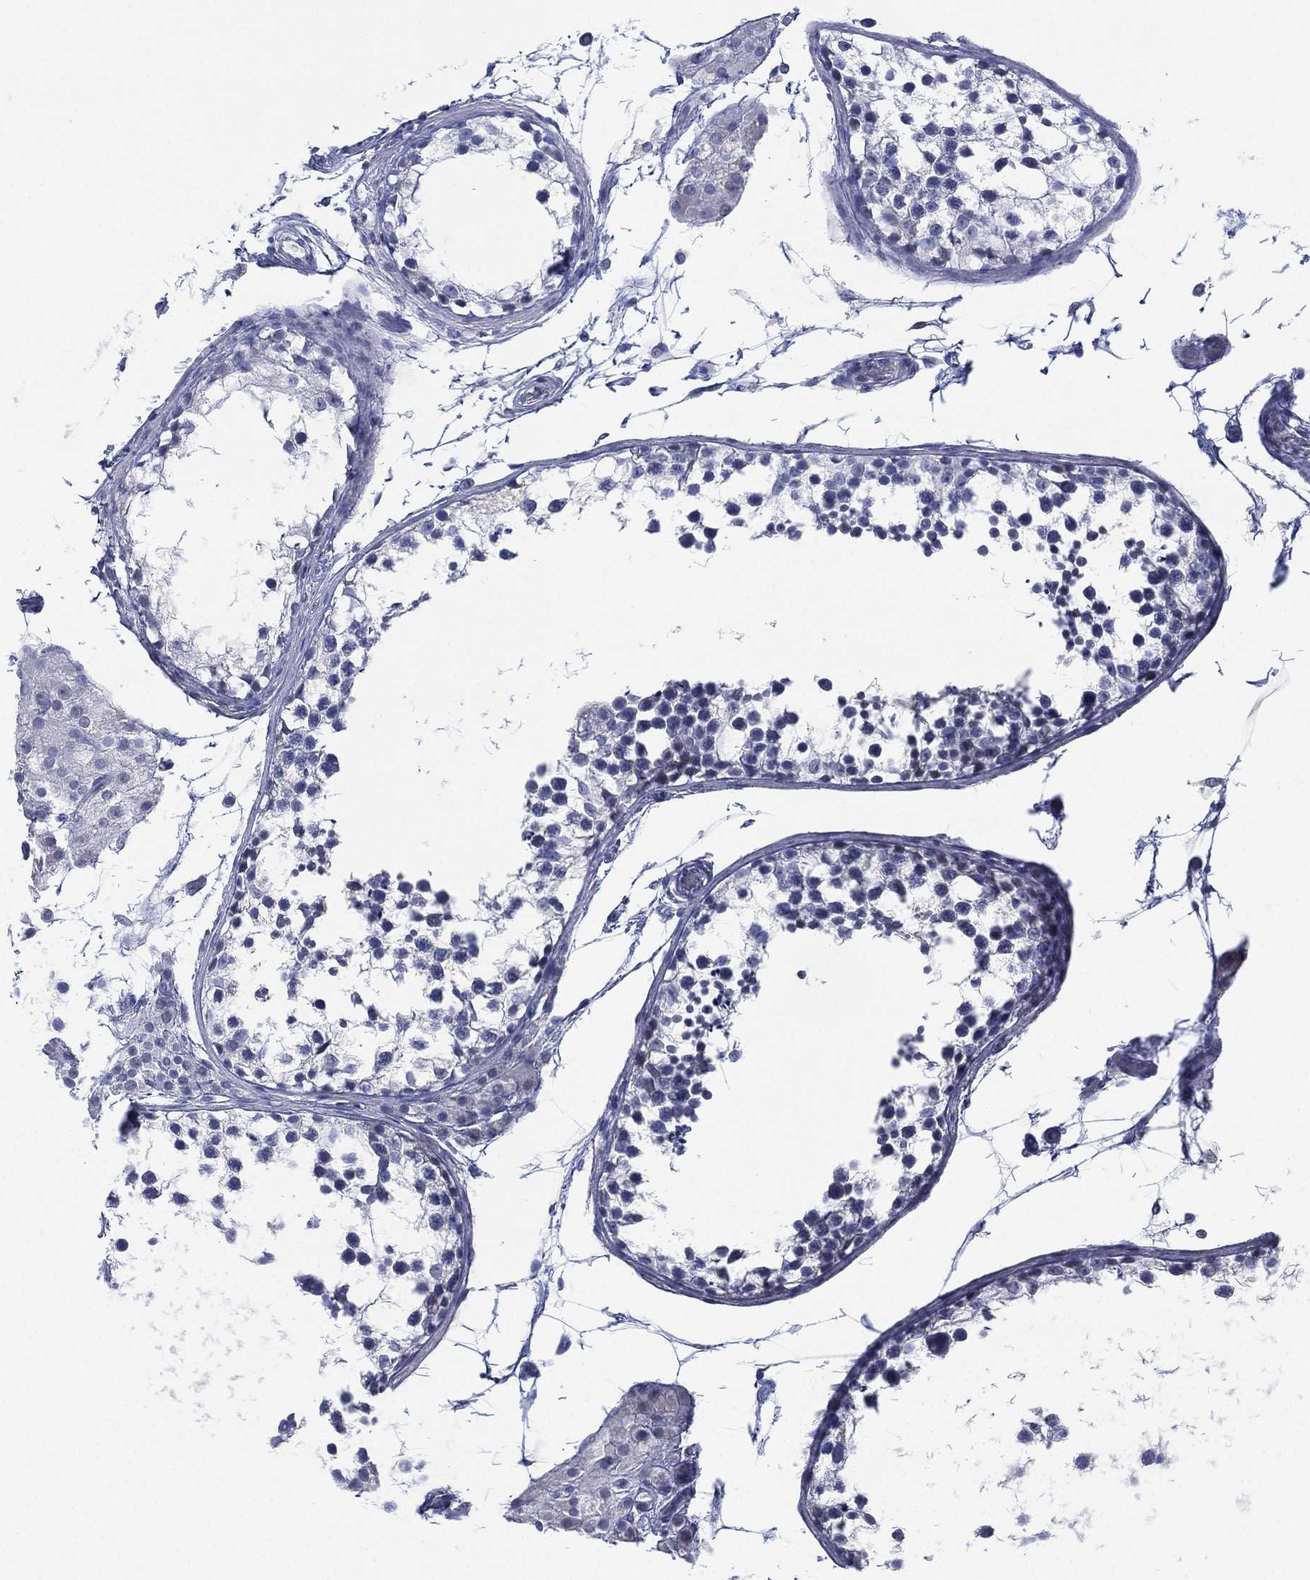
{"staining": {"intensity": "negative", "quantity": "none", "location": "none"}, "tissue": "testis", "cell_type": "Cells in seminiferous ducts", "image_type": "normal", "snomed": [{"axis": "morphology", "description": "Normal tissue, NOS"}, {"axis": "morphology", "description": "Seminoma, NOS"}, {"axis": "topography", "description": "Testis"}], "caption": "This is an immunohistochemistry histopathology image of benign human testis. There is no expression in cells in seminiferous ducts.", "gene": "SEPTIN1", "patient": {"sex": "male", "age": 65}}